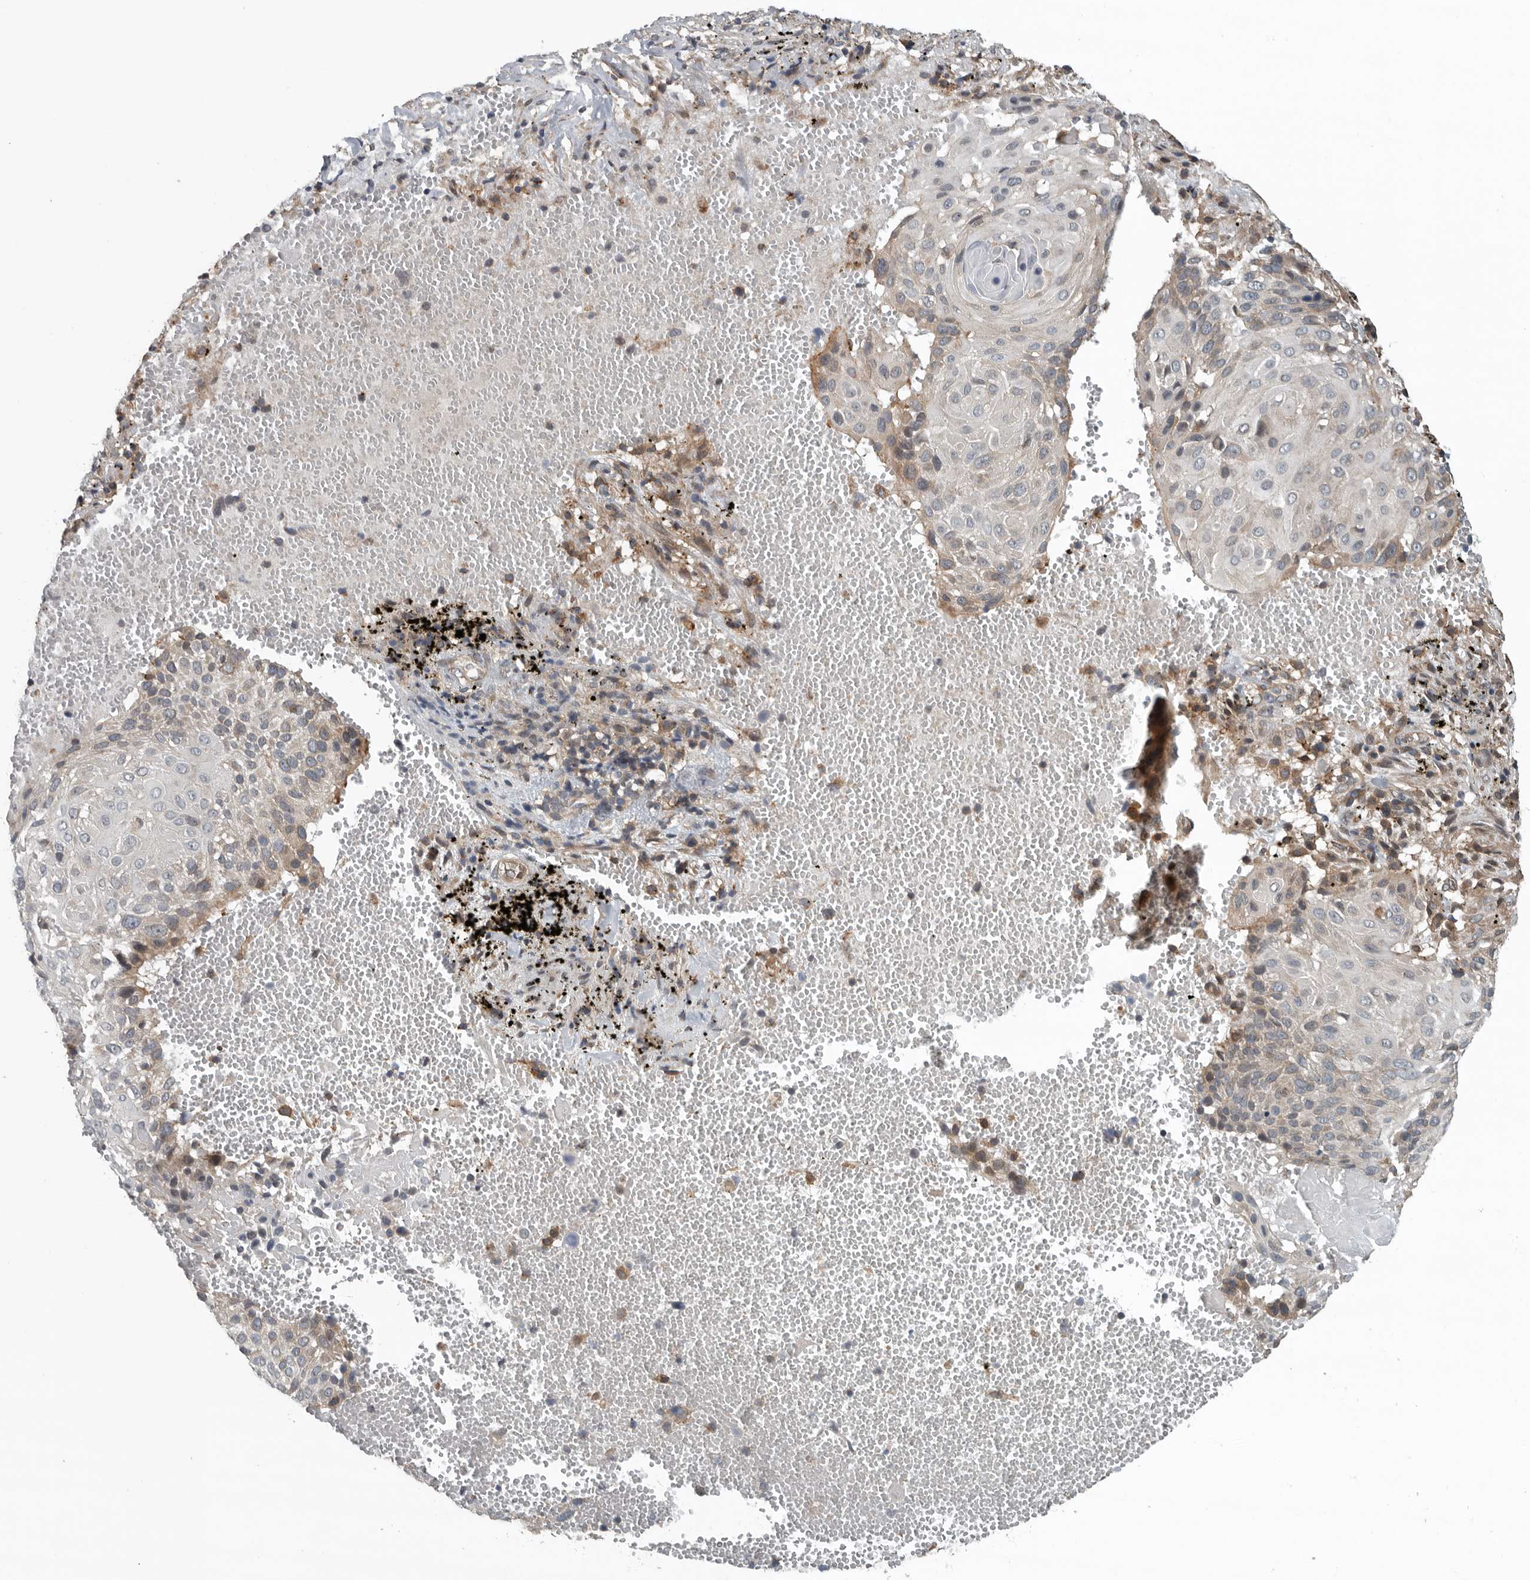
{"staining": {"intensity": "weak", "quantity": "<25%", "location": "cytoplasmic/membranous"}, "tissue": "cervical cancer", "cell_type": "Tumor cells", "image_type": "cancer", "snomed": [{"axis": "morphology", "description": "Squamous cell carcinoma, NOS"}, {"axis": "topography", "description": "Cervix"}], "caption": "Immunohistochemical staining of squamous cell carcinoma (cervical) demonstrates no significant positivity in tumor cells.", "gene": "AMFR", "patient": {"sex": "female", "age": 74}}